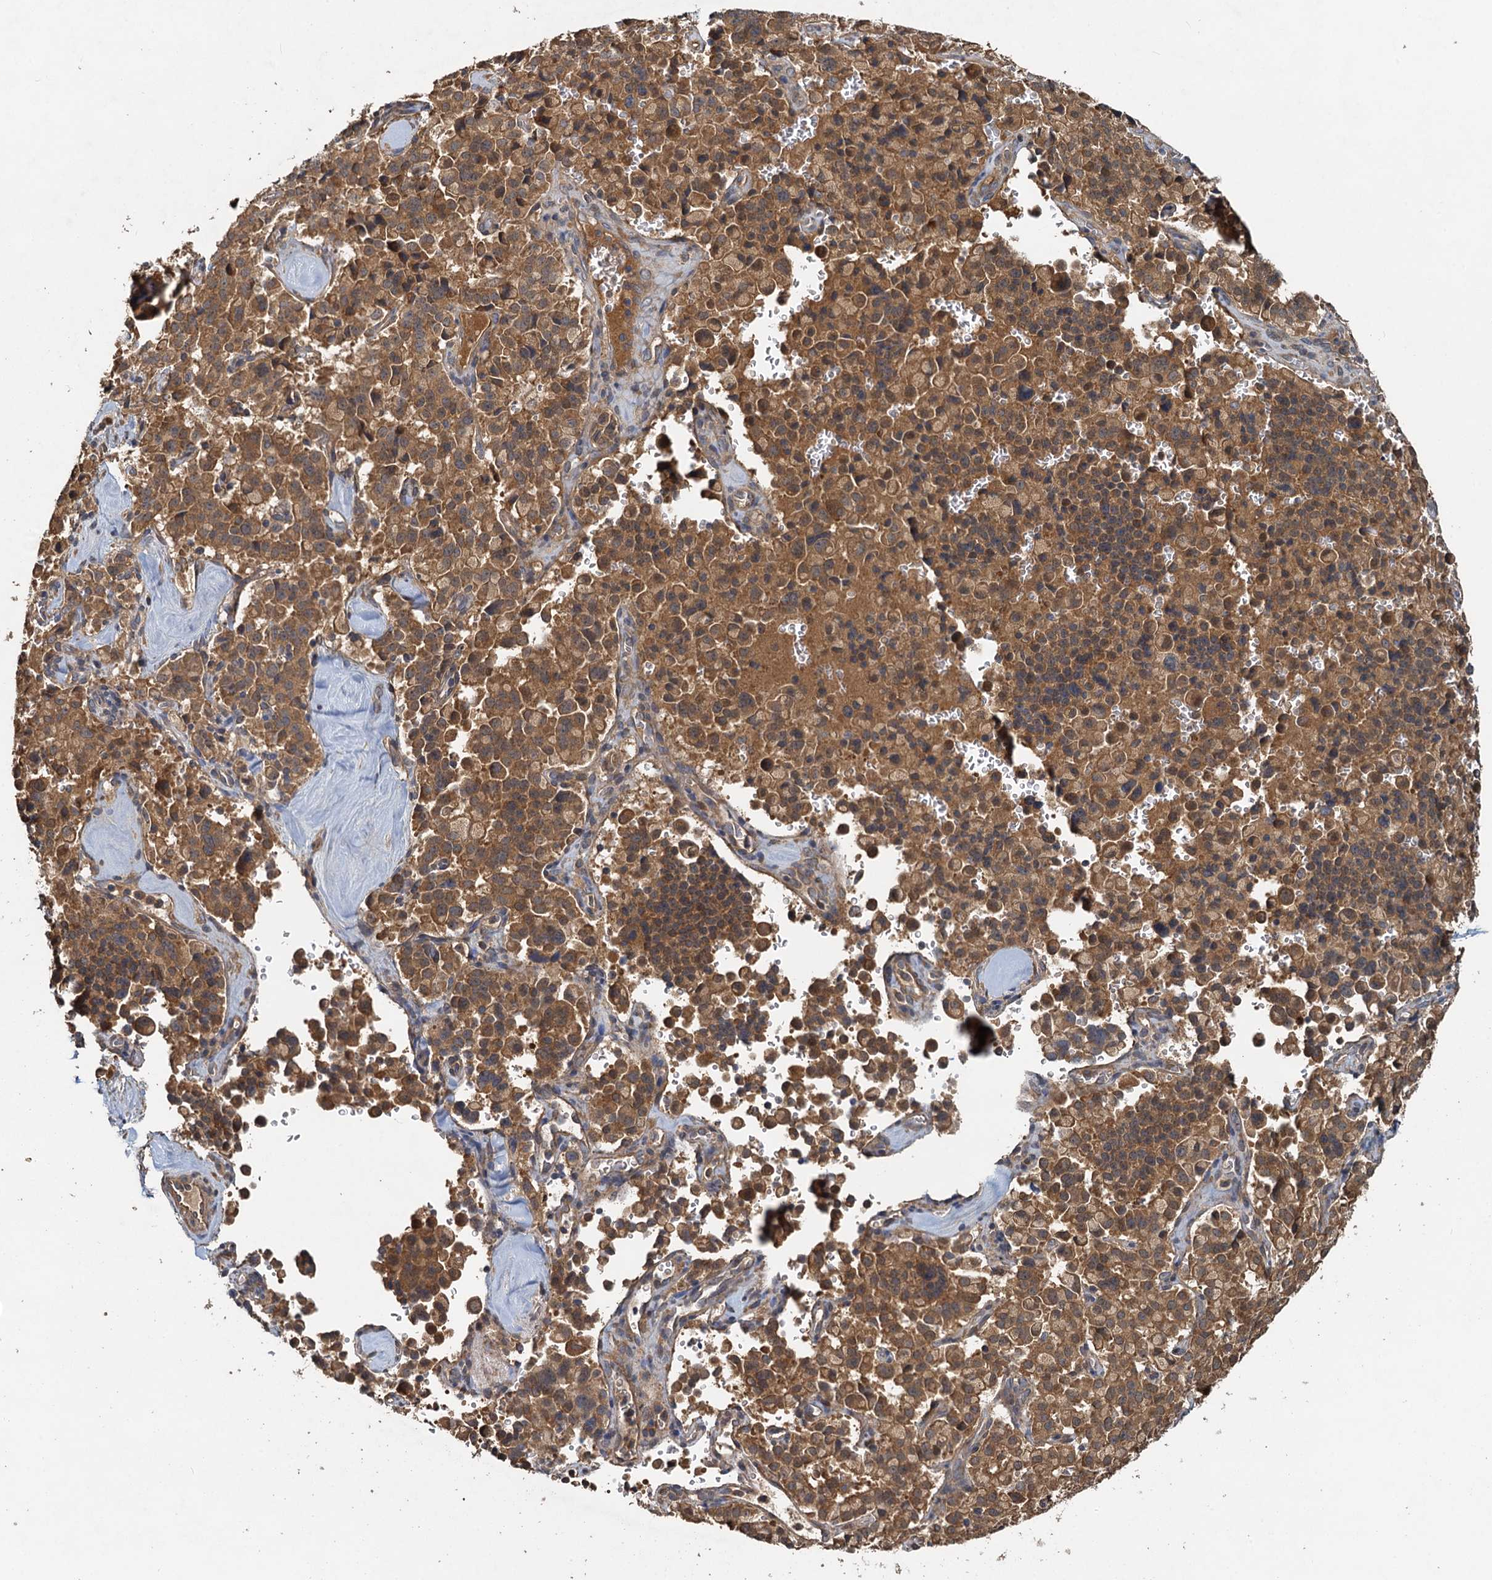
{"staining": {"intensity": "moderate", "quantity": ">75%", "location": "cytoplasmic/membranous"}, "tissue": "pancreatic cancer", "cell_type": "Tumor cells", "image_type": "cancer", "snomed": [{"axis": "morphology", "description": "Adenocarcinoma, NOS"}, {"axis": "topography", "description": "Pancreas"}], "caption": "Pancreatic cancer stained for a protein displays moderate cytoplasmic/membranous positivity in tumor cells. (Stains: DAB (3,3'-diaminobenzidine) in brown, nuclei in blue, Microscopy: brightfield microscopy at high magnification).", "gene": "HYI", "patient": {"sex": "male", "age": 65}}